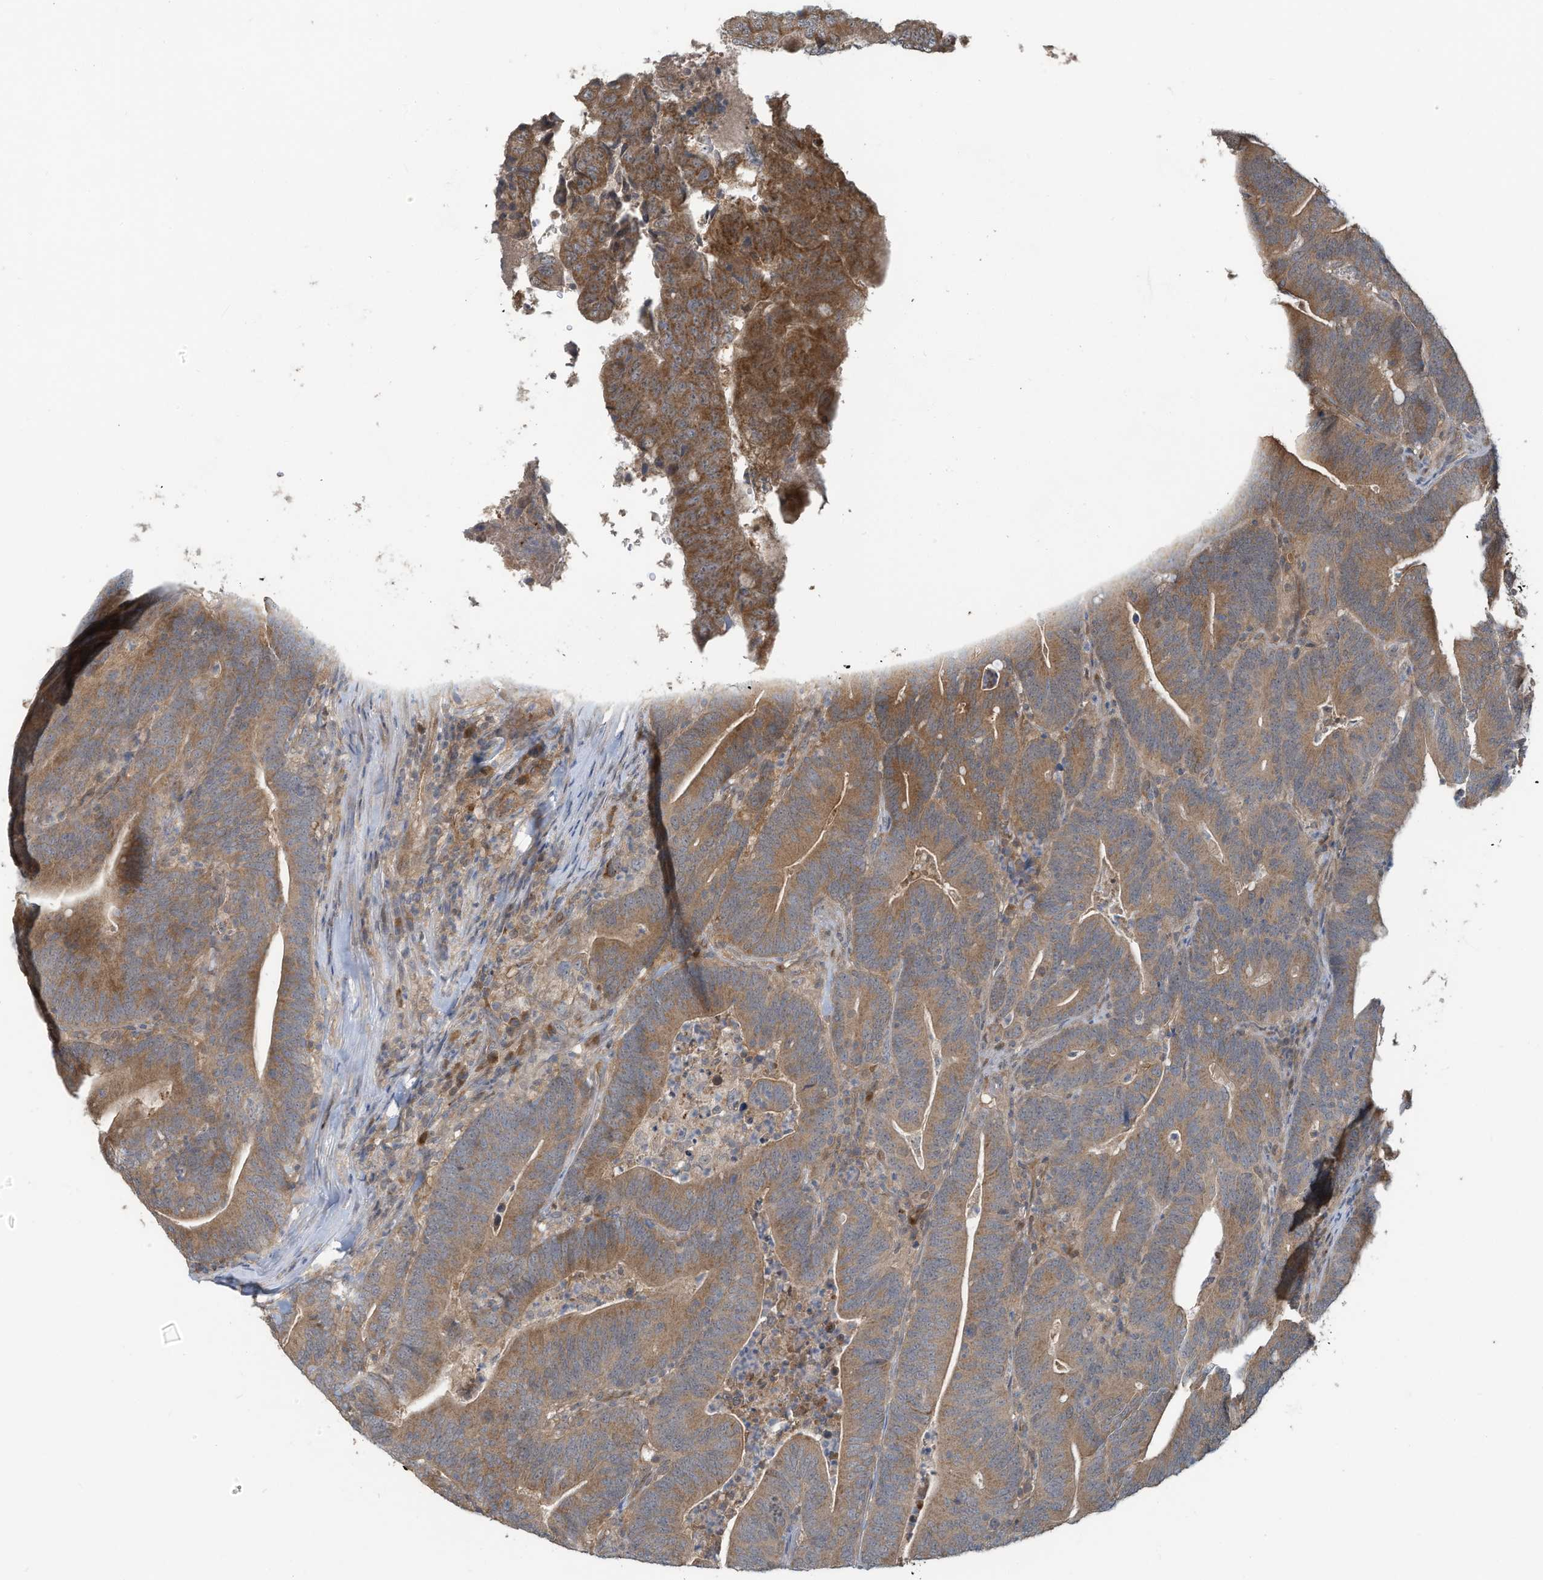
{"staining": {"intensity": "moderate", "quantity": ">75%", "location": "cytoplasmic/membranous"}, "tissue": "colorectal cancer", "cell_type": "Tumor cells", "image_type": "cancer", "snomed": [{"axis": "morphology", "description": "Adenocarcinoma, NOS"}, {"axis": "topography", "description": "Colon"}], "caption": "A photomicrograph showing moderate cytoplasmic/membranous positivity in about >75% of tumor cells in adenocarcinoma (colorectal), as visualized by brown immunohistochemical staining.", "gene": "ERI2", "patient": {"sex": "female", "age": 67}}